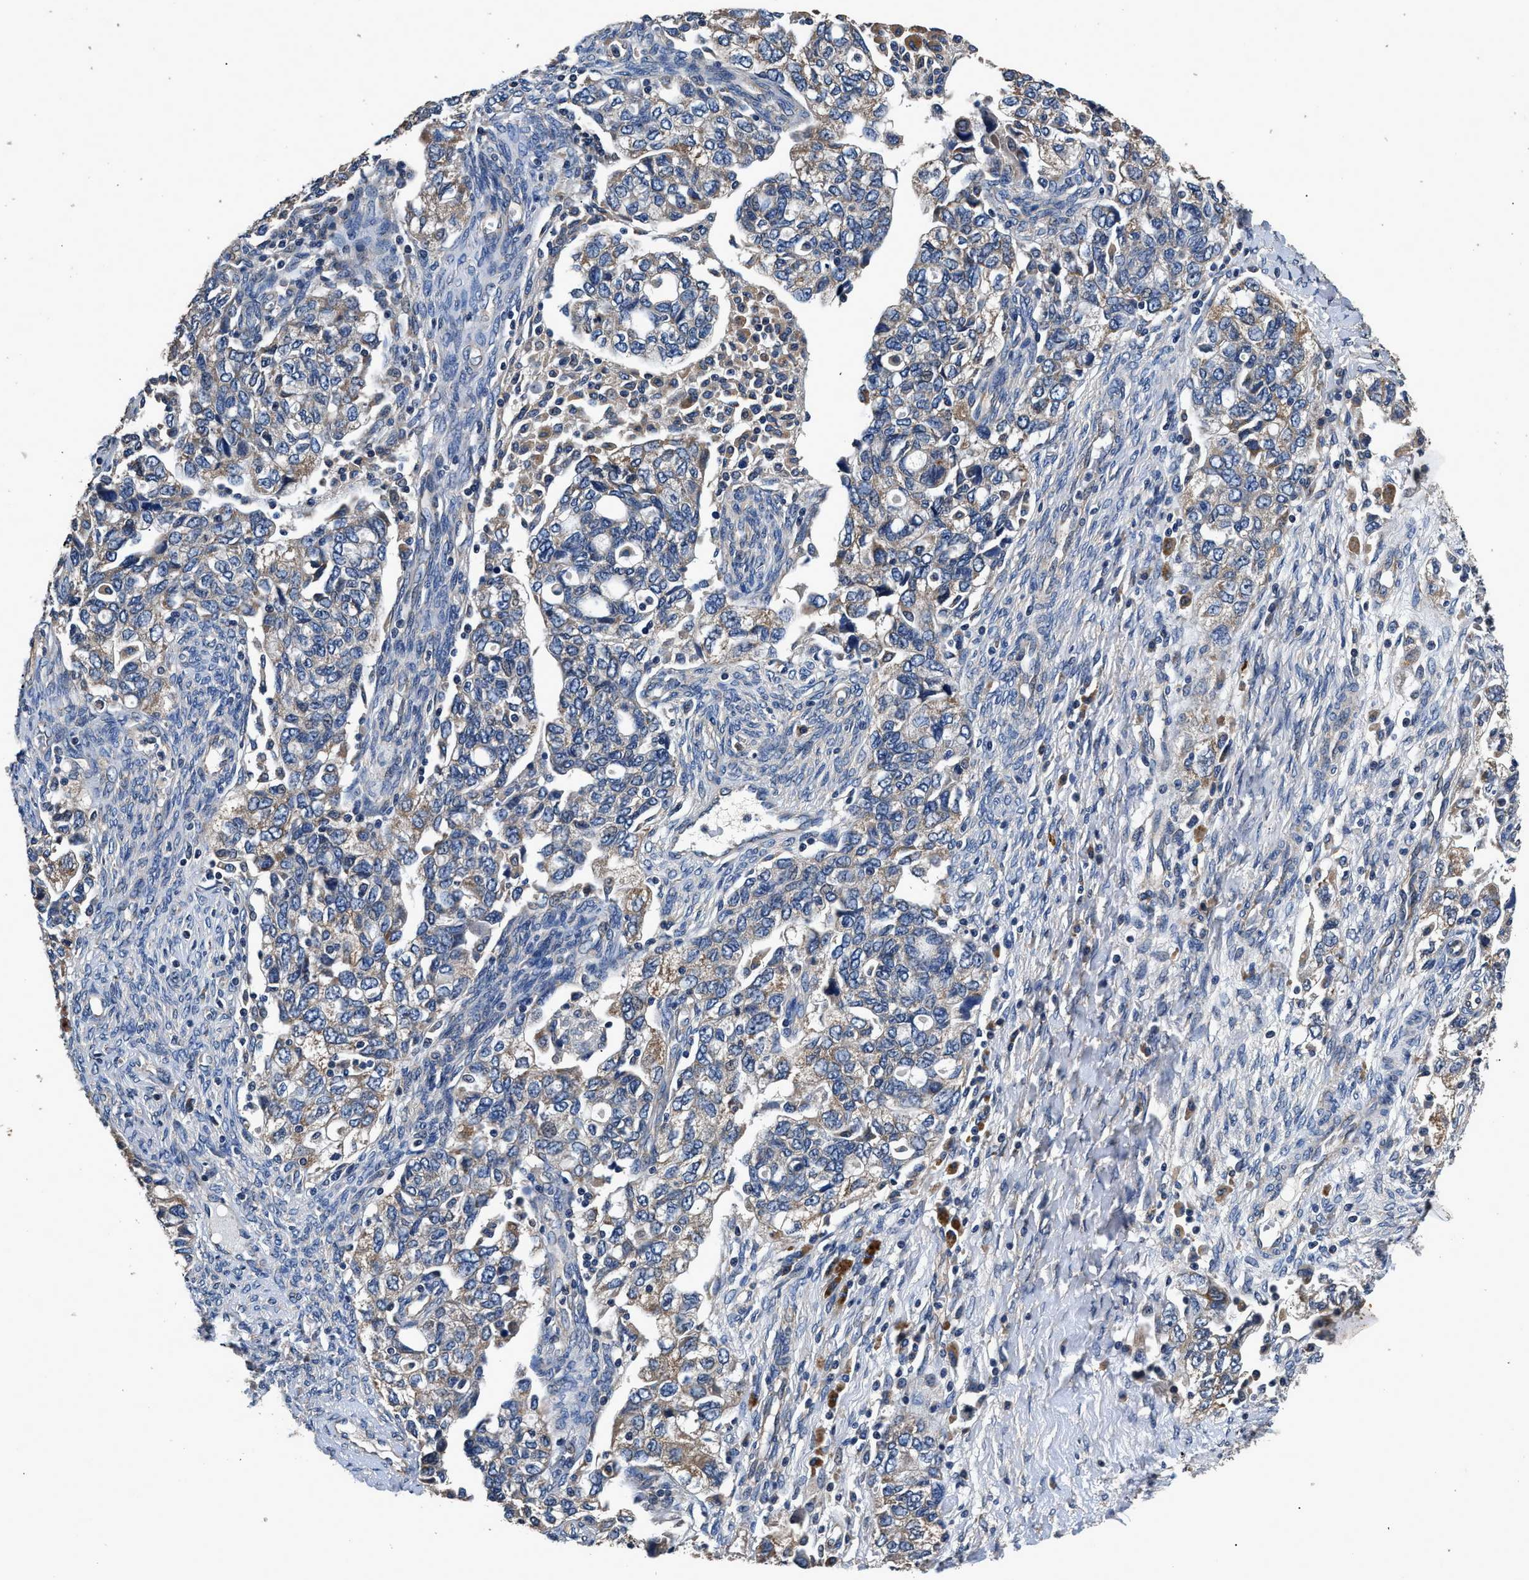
{"staining": {"intensity": "weak", "quantity": ">75%", "location": "cytoplasmic/membranous"}, "tissue": "ovarian cancer", "cell_type": "Tumor cells", "image_type": "cancer", "snomed": [{"axis": "morphology", "description": "Carcinoma, NOS"}, {"axis": "morphology", "description": "Cystadenocarcinoma, serous, NOS"}, {"axis": "topography", "description": "Ovary"}], "caption": "Immunohistochemical staining of ovarian cancer demonstrates weak cytoplasmic/membranous protein expression in approximately >75% of tumor cells. The protein is shown in brown color, while the nuclei are stained blue.", "gene": "DHRS7B", "patient": {"sex": "female", "age": 69}}